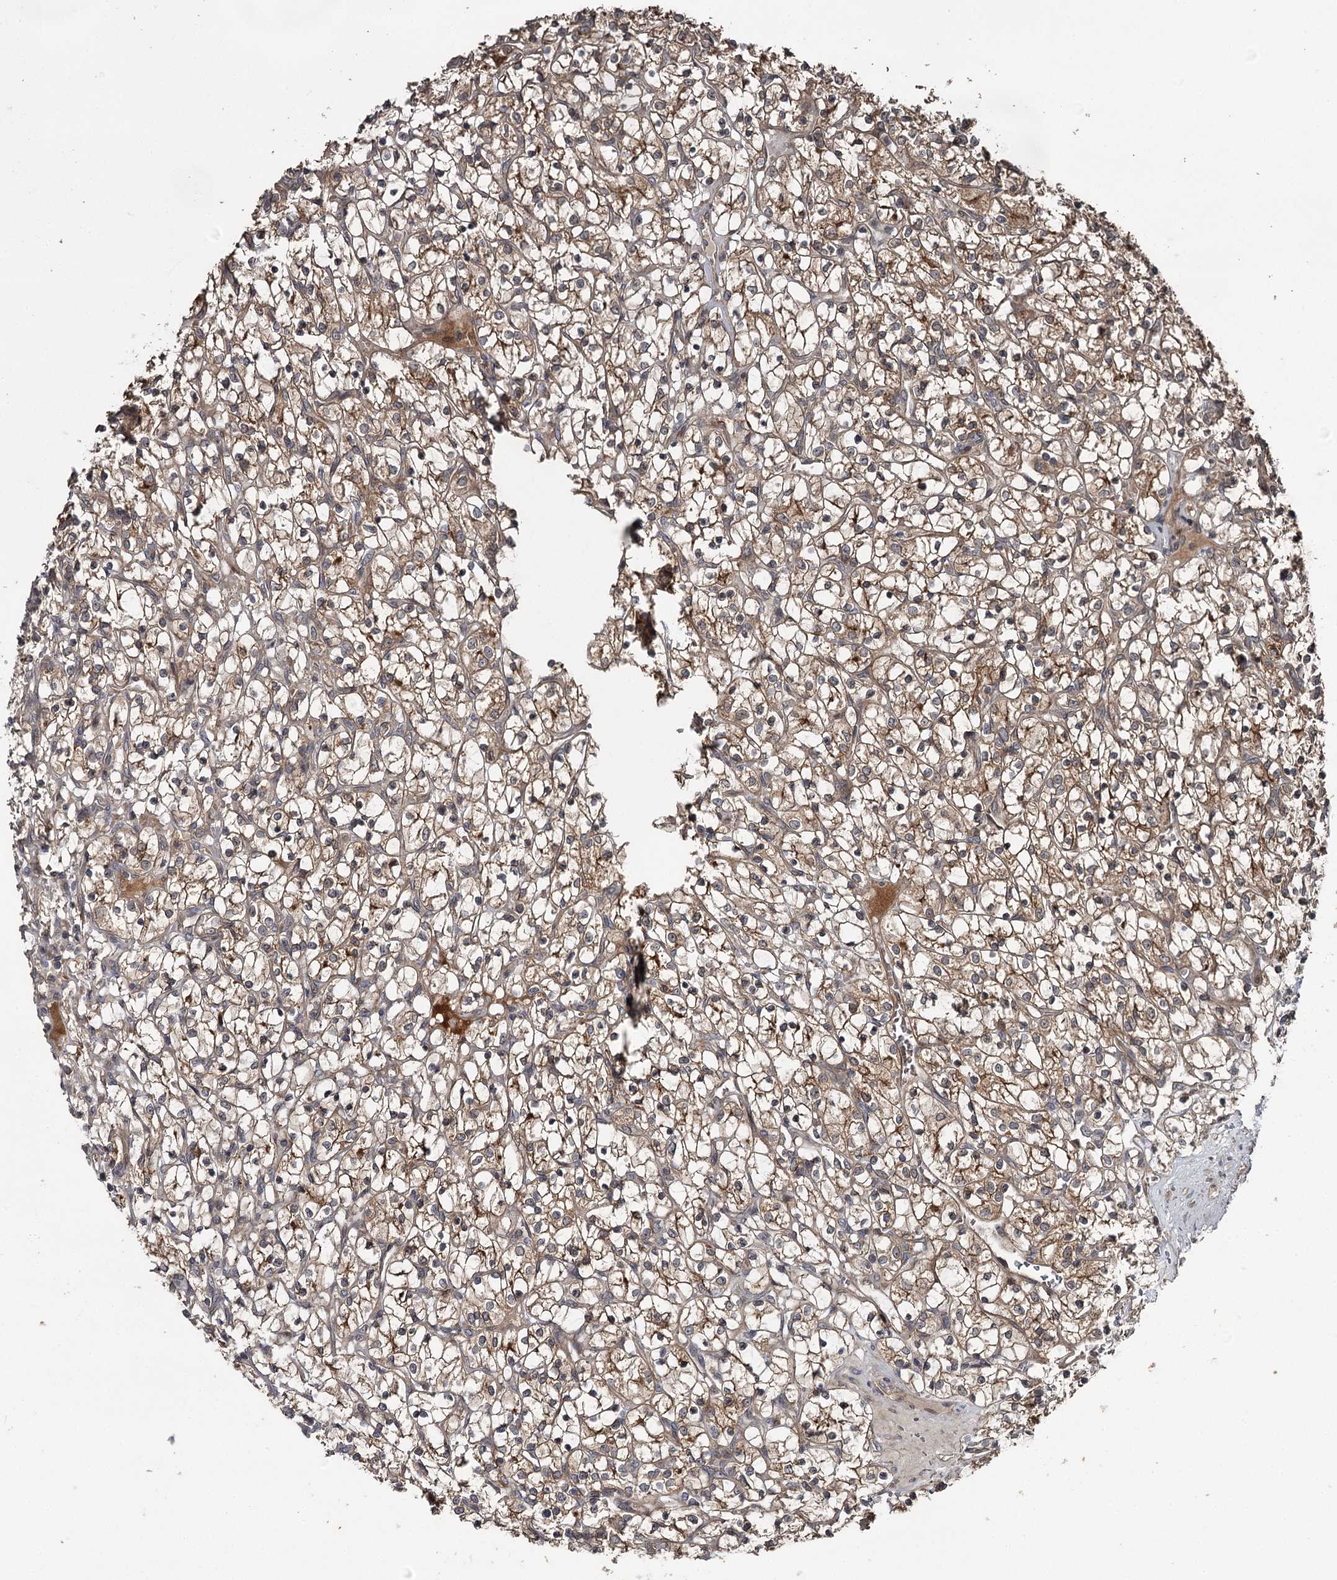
{"staining": {"intensity": "moderate", "quantity": ">75%", "location": "cytoplasmic/membranous"}, "tissue": "renal cancer", "cell_type": "Tumor cells", "image_type": "cancer", "snomed": [{"axis": "morphology", "description": "Adenocarcinoma, NOS"}, {"axis": "topography", "description": "Kidney"}], "caption": "A brown stain highlights moderate cytoplasmic/membranous expression of a protein in human renal cancer (adenocarcinoma) tumor cells.", "gene": "RAB21", "patient": {"sex": "female", "age": 69}}